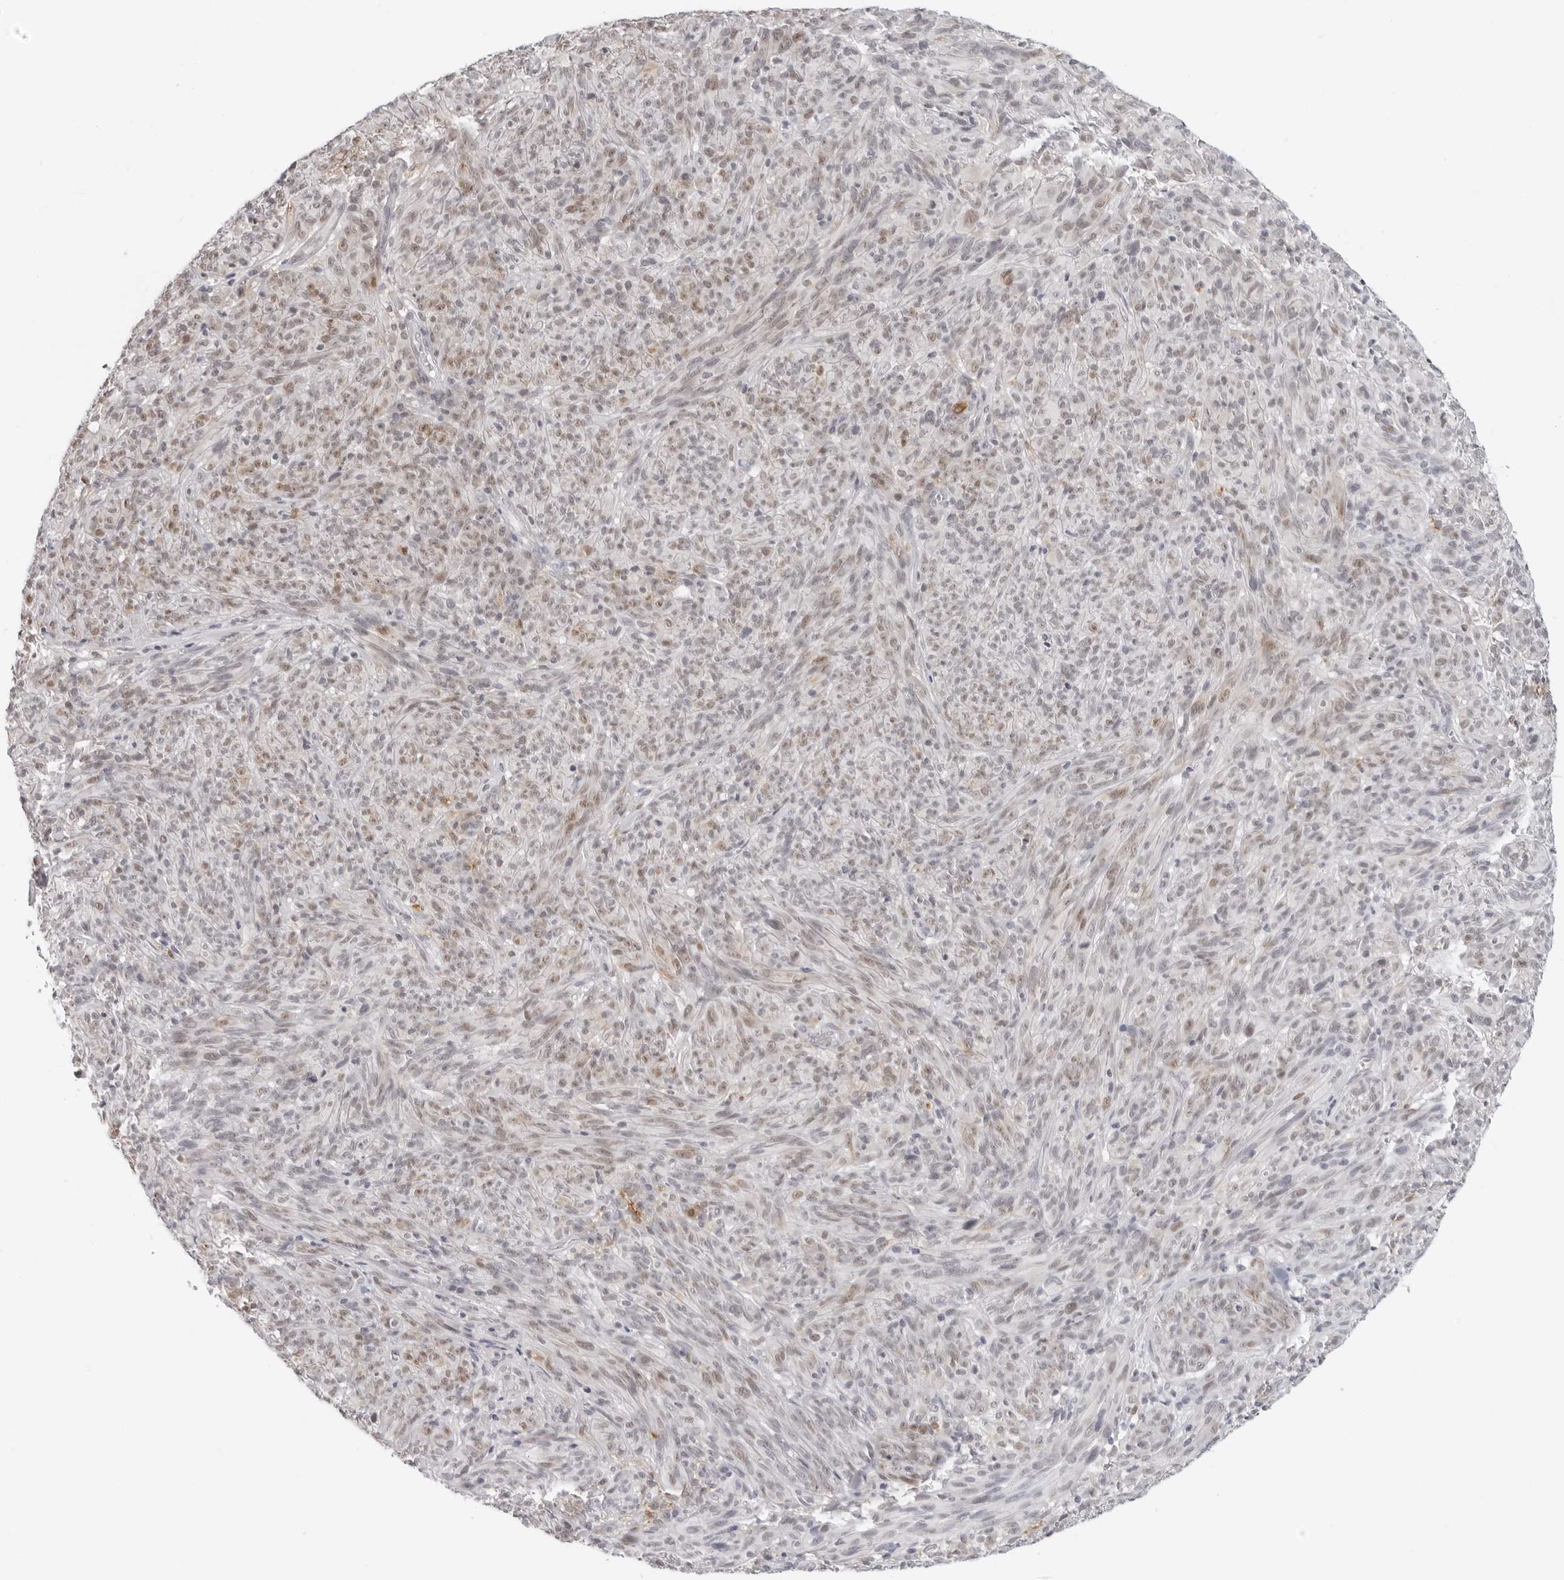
{"staining": {"intensity": "weak", "quantity": ">75%", "location": "nuclear"}, "tissue": "melanoma", "cell_type": "Tumor cells", "image_type": "cancer", "snomed": [{"axis": "morphology", "description": "Malignant melanoma, NOS"}, {"axis": "topography", "description": "Skin of head"}], "caption": "Immunohistochemical staining of melanoma displays low levels of weak nuclear expression in about >75% of tumor cells.", "gene": "MSH6", "patient": {"sex": "male", "age": 96}}